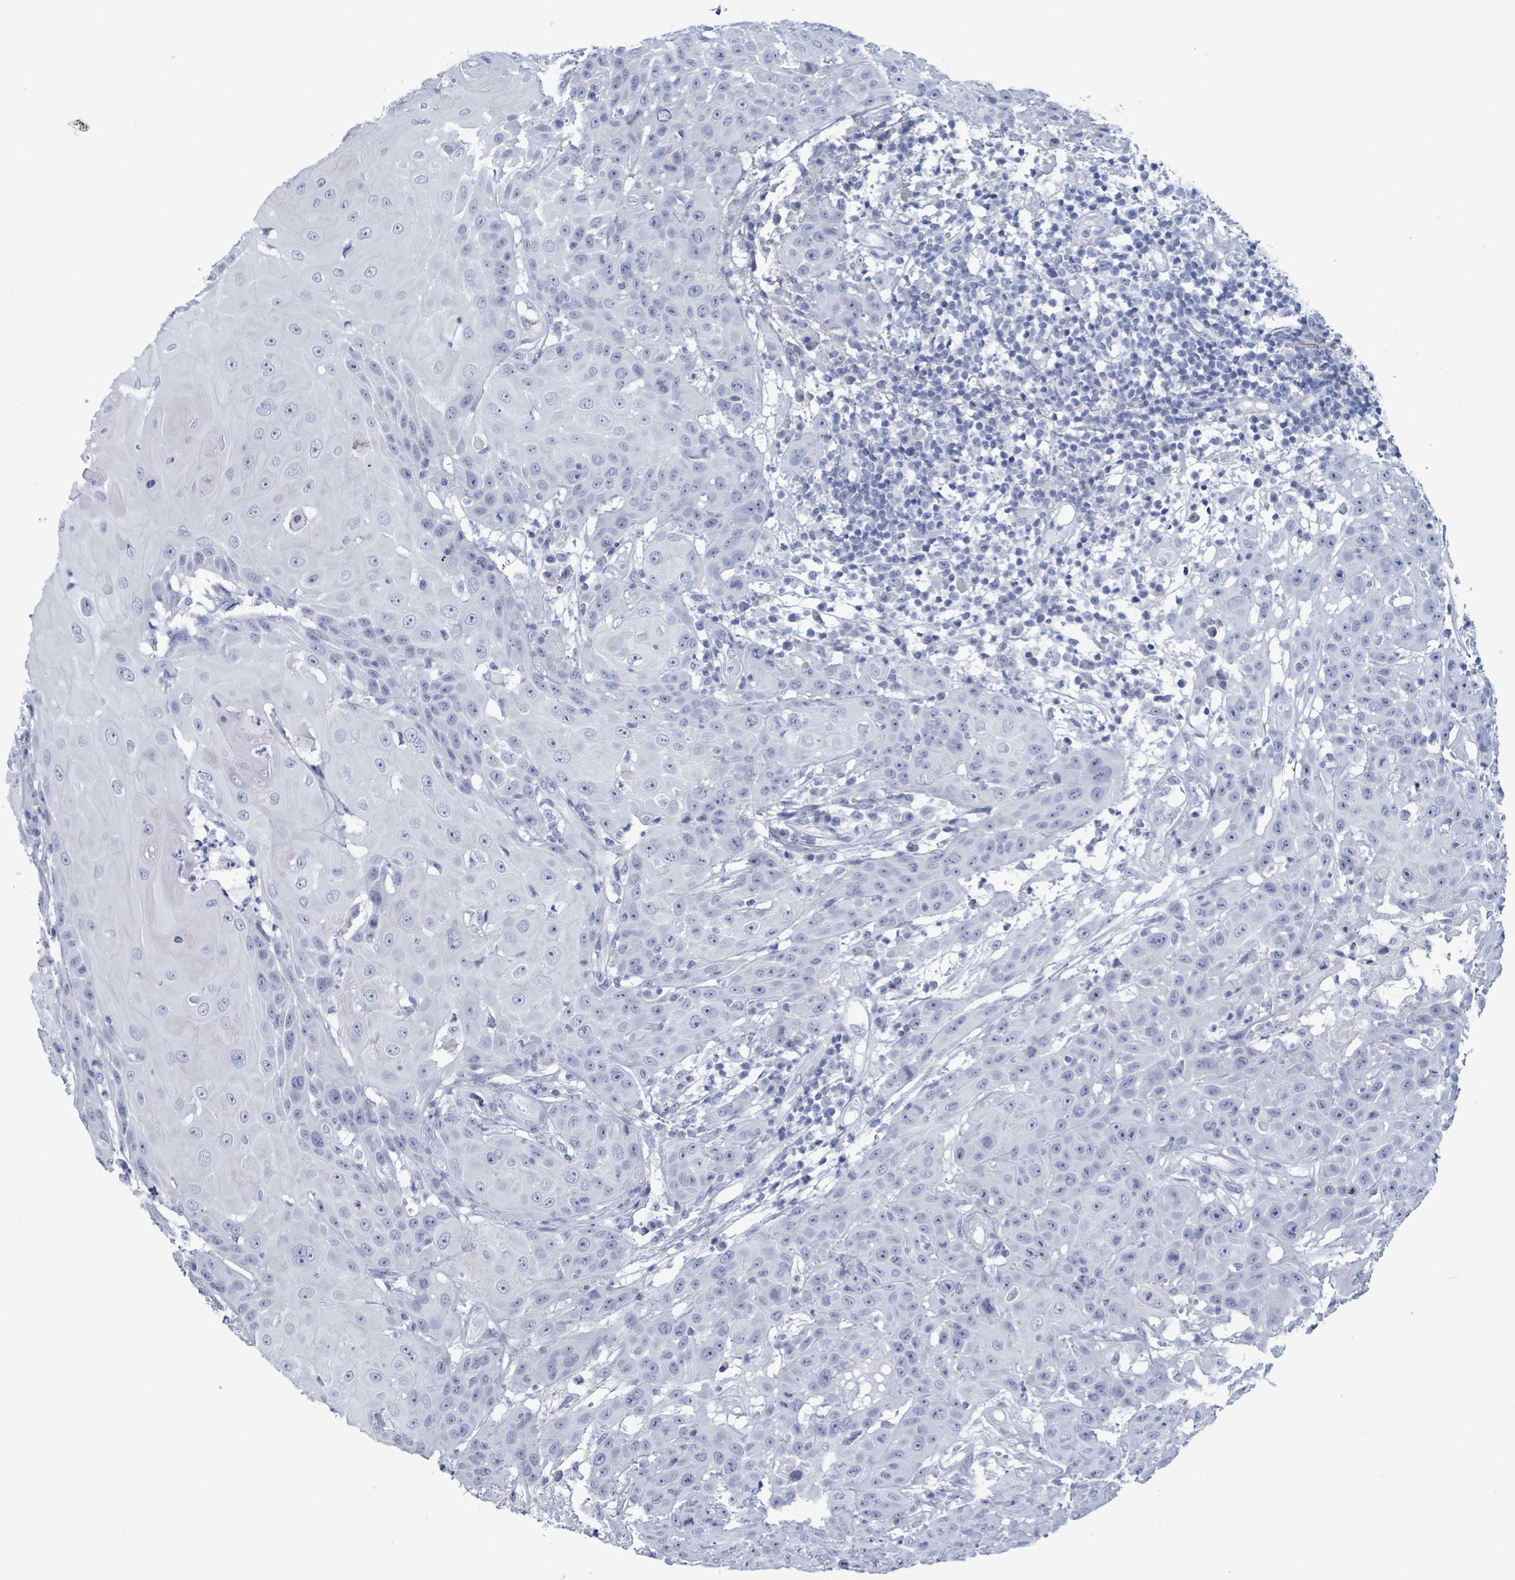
{"staining": {"intensity": "negative", "quantity": "none", "location": "none"}, "tissue": "head and neck cancer", "cell_type": "Tumor cells", "image_type": "cancer", "snomed": [{"axis": "morphology", "description": "Squamous cell carcinoma, NOS"}, {"axis": "topography", "description": "Skin"}, {"axis": "topography", "description": "Head-Neck"}], "caption": "IHC photomicrograph of squamous cell carcinoma (head and neck) stained for a protein (brown), which demonstrates no expression in tumor cells.", "gene": "ZNF771", "patient": {"sex": "male", "age": 80}}